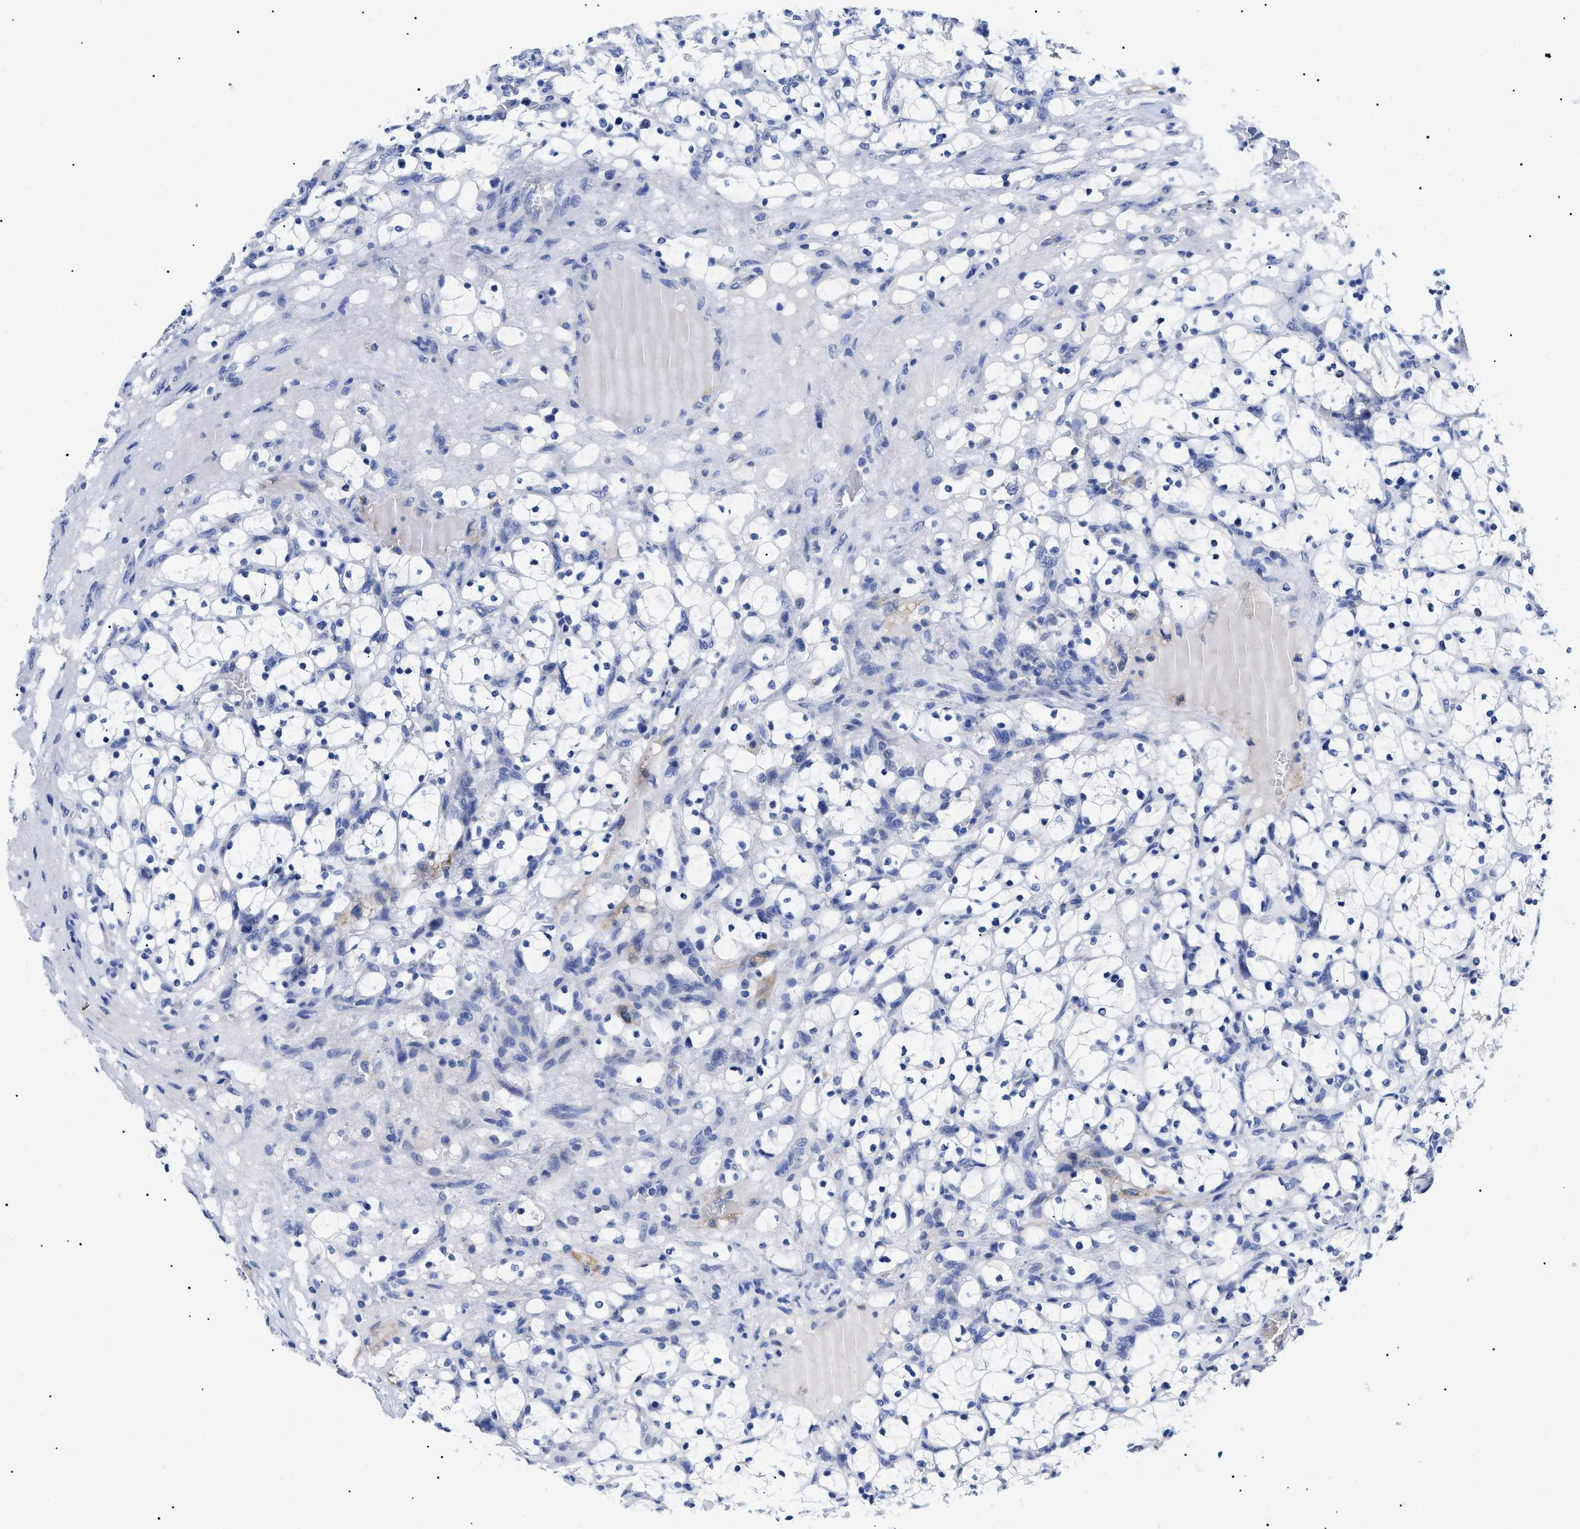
{"staining": {"intensity": "negative", "quantity": "none", "location": "none"}, "tissue": "renal cancer", "cell_type": "Tumor cells", "image_type": "cancer", "snomed": [{"axis": "morphology", "description": "Adenocarcinoma, NOS"}, {"axis": "topography", "description": "Kidney"}], "caption": "DAB immunohistochemical staining of renal cancer shows no significant expression in tumor cells.", "gene": "ACKR1", "patient": {"sex": "female", "age": 69}}